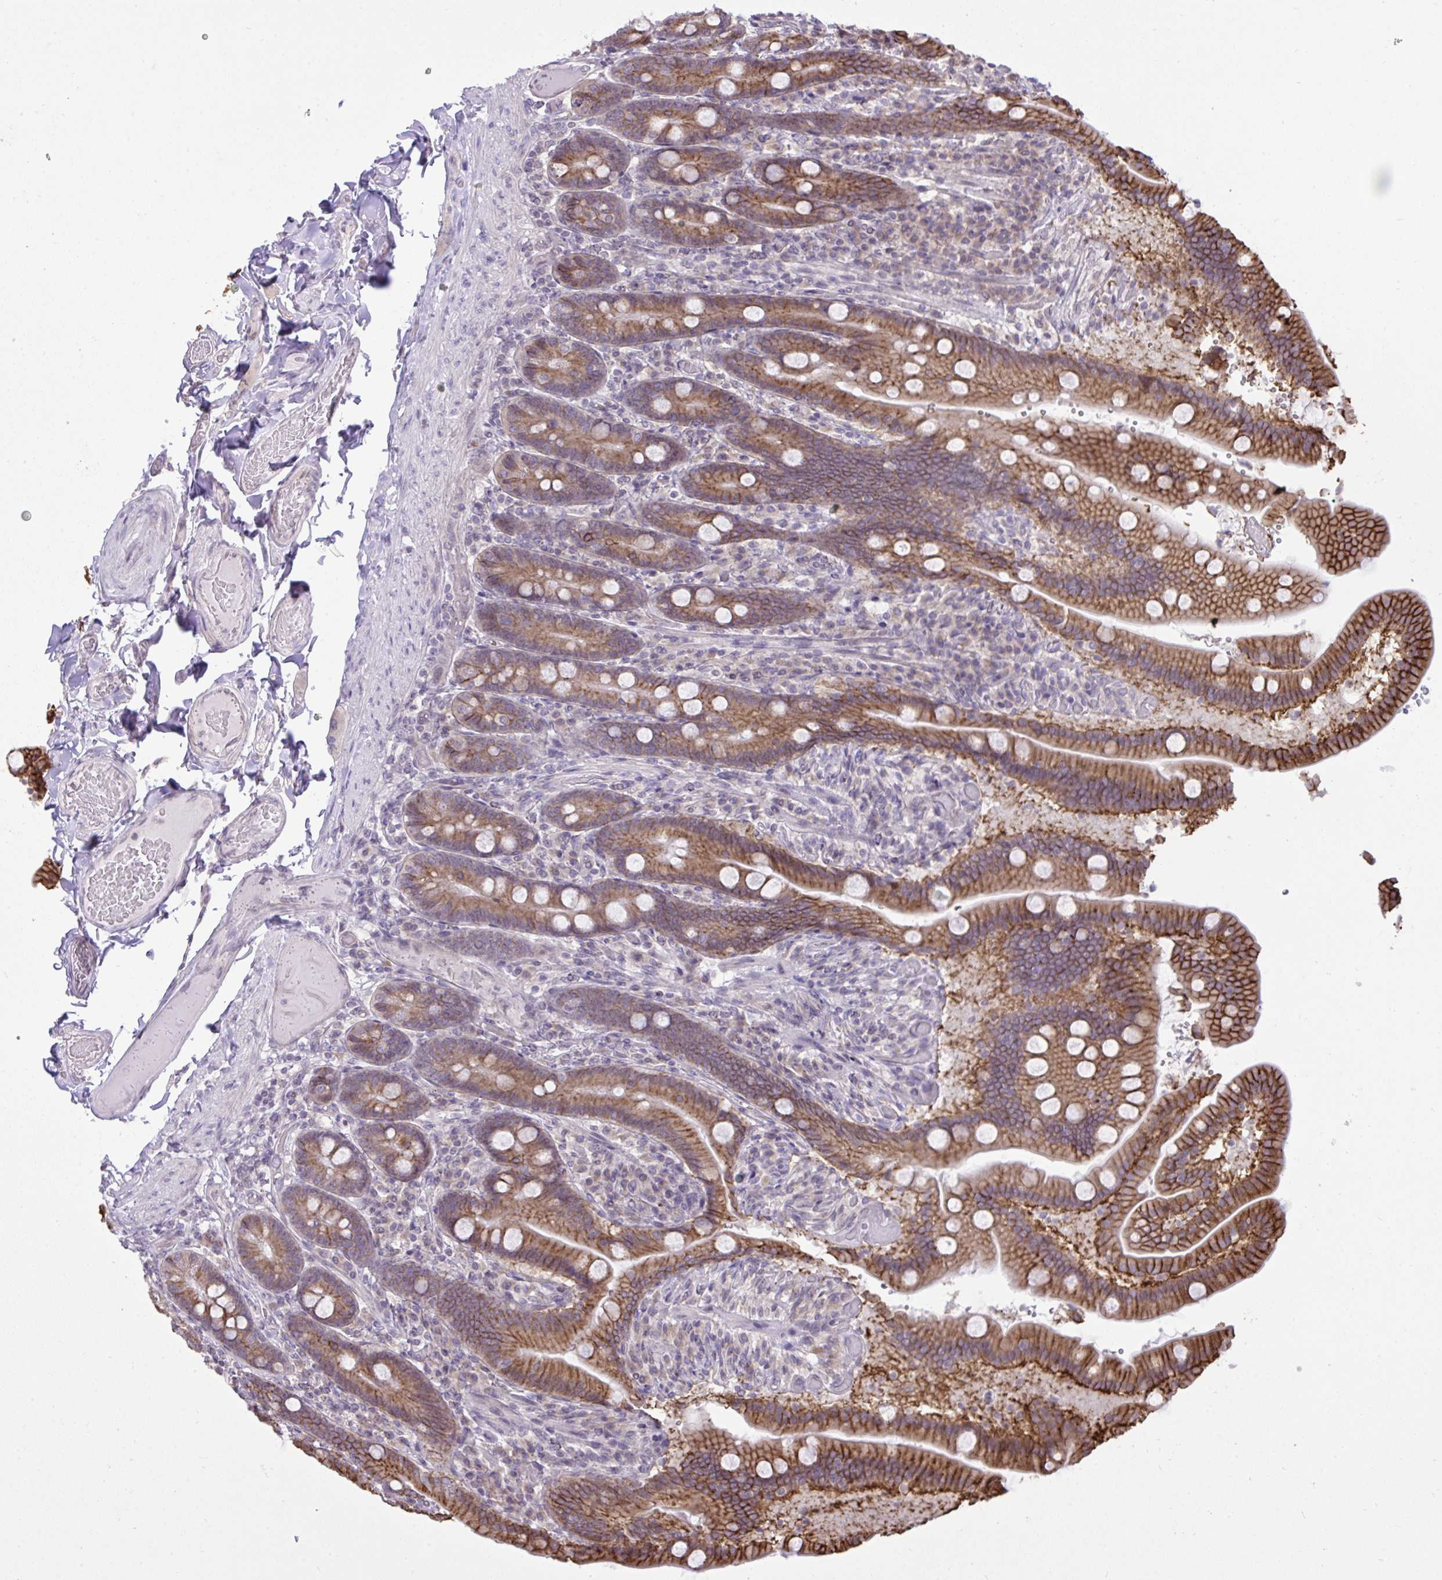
{"staining": {"intensity": "moderate", "quantity": ">75%", "location": "cytoplasmic/membranous"}, "tissue": "duodenum", "cell_type": "Glandular cells", "image_type": "normal", "snomed": [{"axis": "morphology", "description": "Normal tissue, NOS"}, {"axis": "topography", "description": "Duodenum"}], "caption": "Duodenum stained with a brown dye shows moderate cytoplasmic/membranous positive positivity in approximately >75% of glandular cells.", "gene": "CYP20A1", "patient": {"sex": "female", "age": 62}}